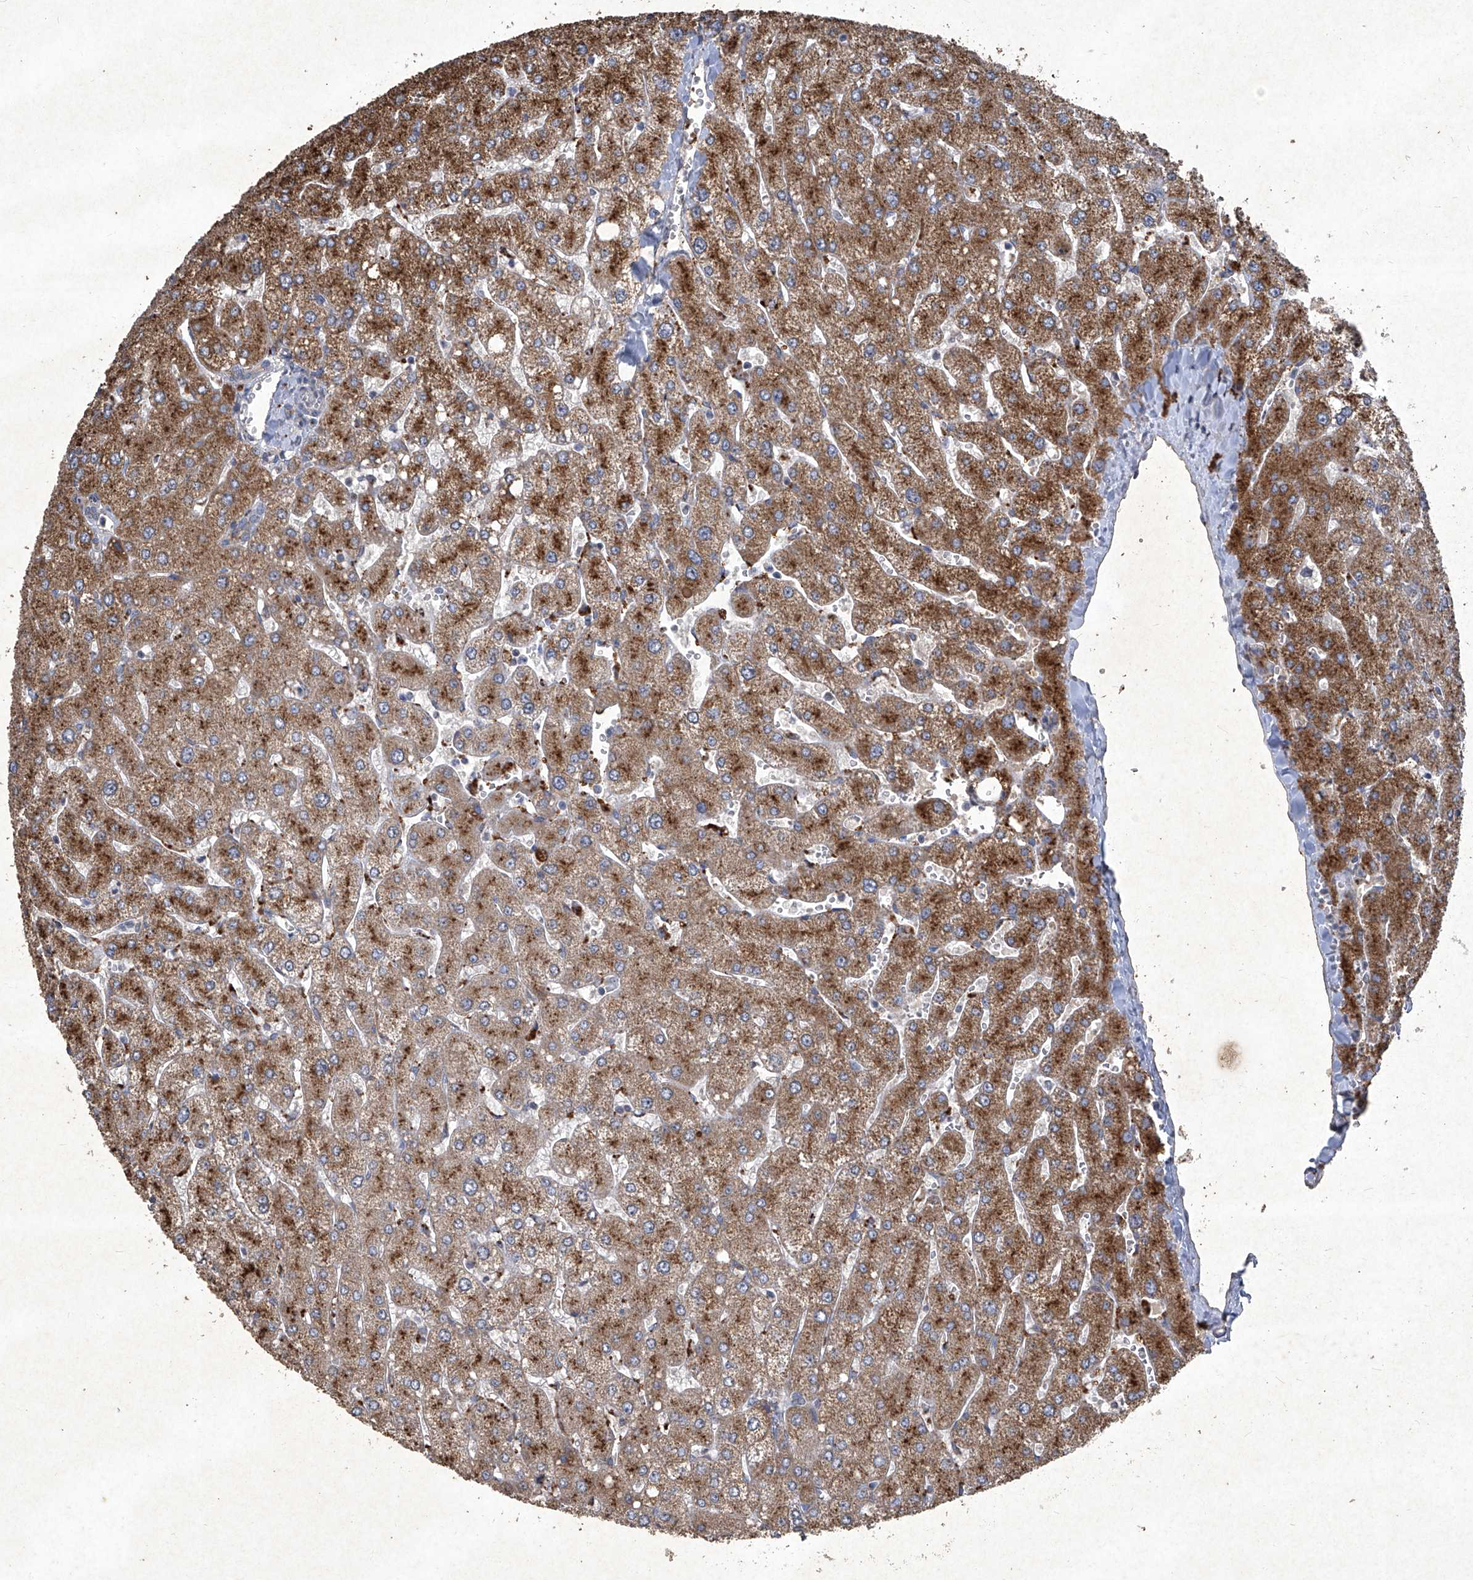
{"staining": {"intensity": "weak", "quantity": "<25%", "location": "cytoplasmic/membranous"}, "tissue": "liver", "cell_type": "Cholangiocytes", "image_type": "normal", "snomed": [{"axis": "morphology", "description": "Normal tissue, NOS"}, {"axis": "topography", "description": "Liver"}], "caption": "High power microscopy histopathology image of an immunohistochemistry micrograph of benign liver, revealing no significant positivity in cholangiocytes.", "gene": "MED16", "patient": {"sex": "male", "age": 55}}